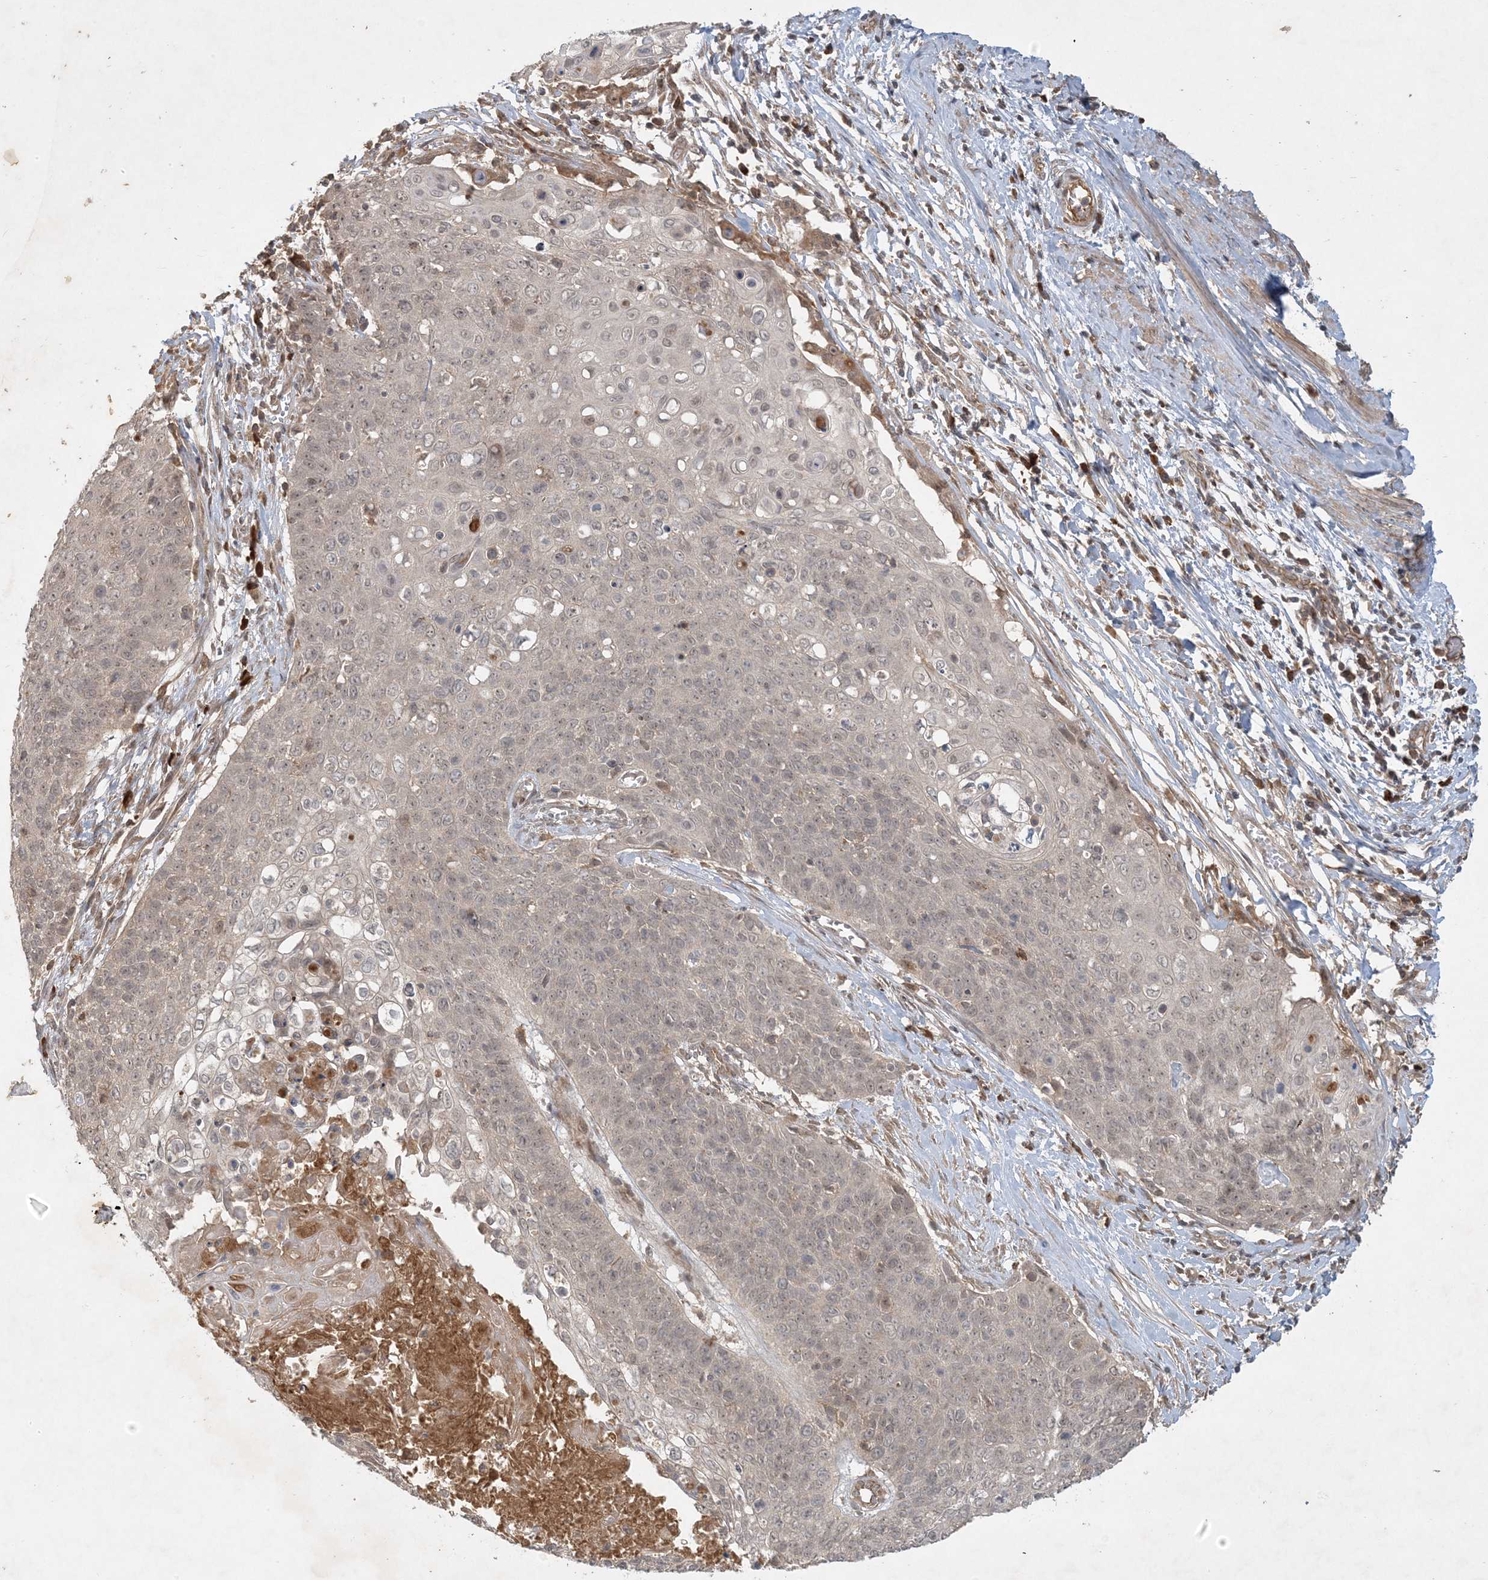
{"staining": {"intensity": "negative", "quantity": "none", "location": "none"}, "tissue": "cervical cancer", "cell_type": "Tumor cells", "image_type": "cancer", "snomed": [{"axis": "morphology", "description": "Squamous cell carcinoma, NOS"}, {"axis": "topography", "description": "Cervix"}], "caption": "This micrograph is of cervical cancer stained with immunohistochemistry to label a protein in brown with the nuclei are counter-stained blue. There is no staining in tumor cells.", "gene": "ZCCHC4", "patient": {"sex": "female", "age": 39}}